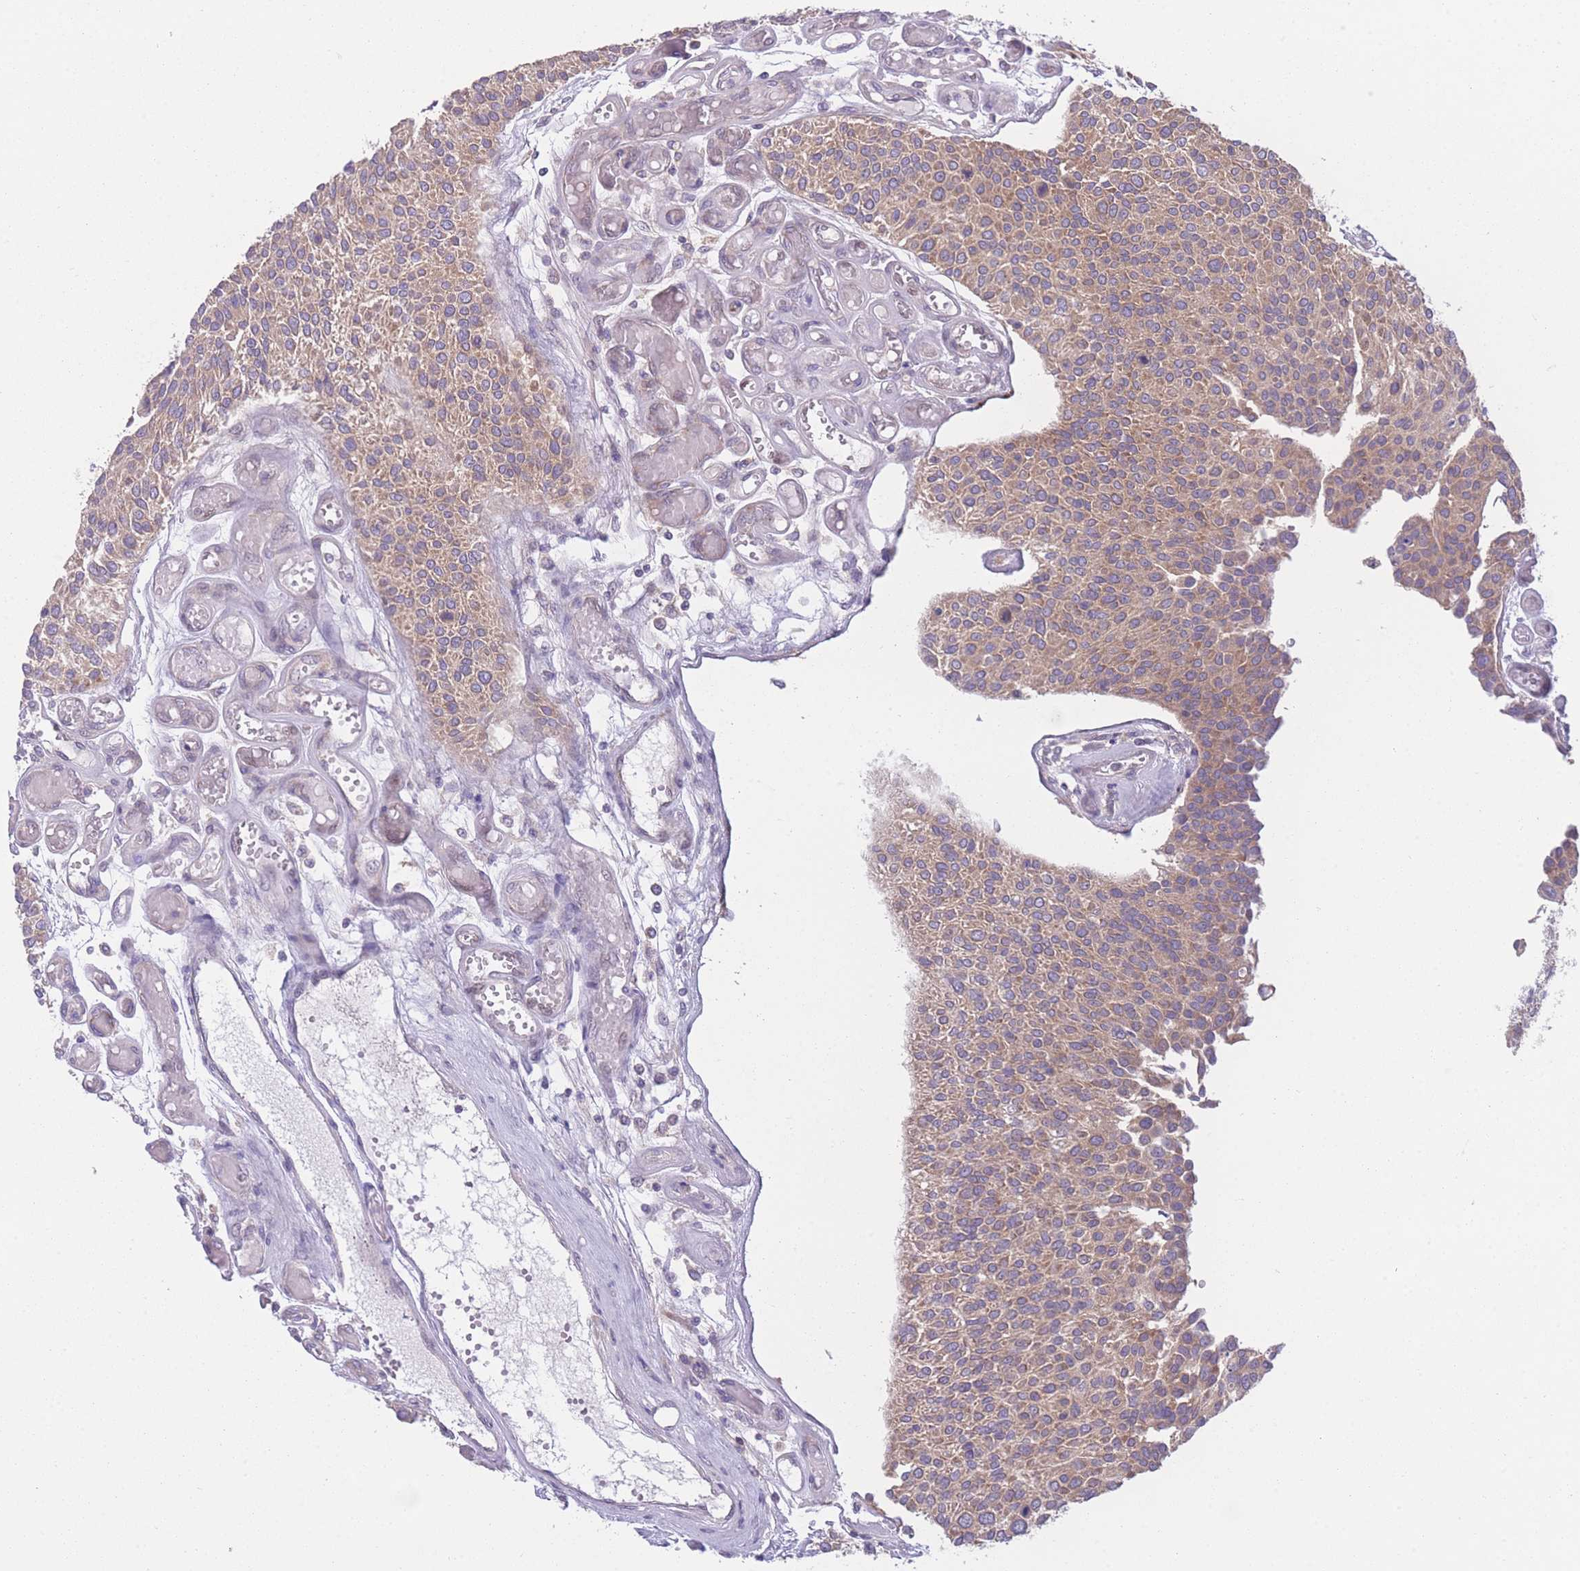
{"staining": {"intensity": "moderate", "quantity": ">75%", "location": "cytoplasmic/membranous"}, "tissue": "urothelial cancer", "cell_type": "Tumor cells", "image_type": "cancer", "snomed": [{"axis": "morphology", "description": "Urothelial carcinoma, NOS"}, {"axis": "topography", "description": "Urinary bladder"}], "caption": "Moderate cytoplasmic/membranous positivity is seen in approximately >75% of tumor cells in transitional cell carcinoma. The staining was performed using DAB to visualize the protein expression in brown, while the nuclei were stained in blue with hematoxylin (Magnification: 20x).", "gene": "CCT6B", "patient": {"sex": "male", "age": 55}}